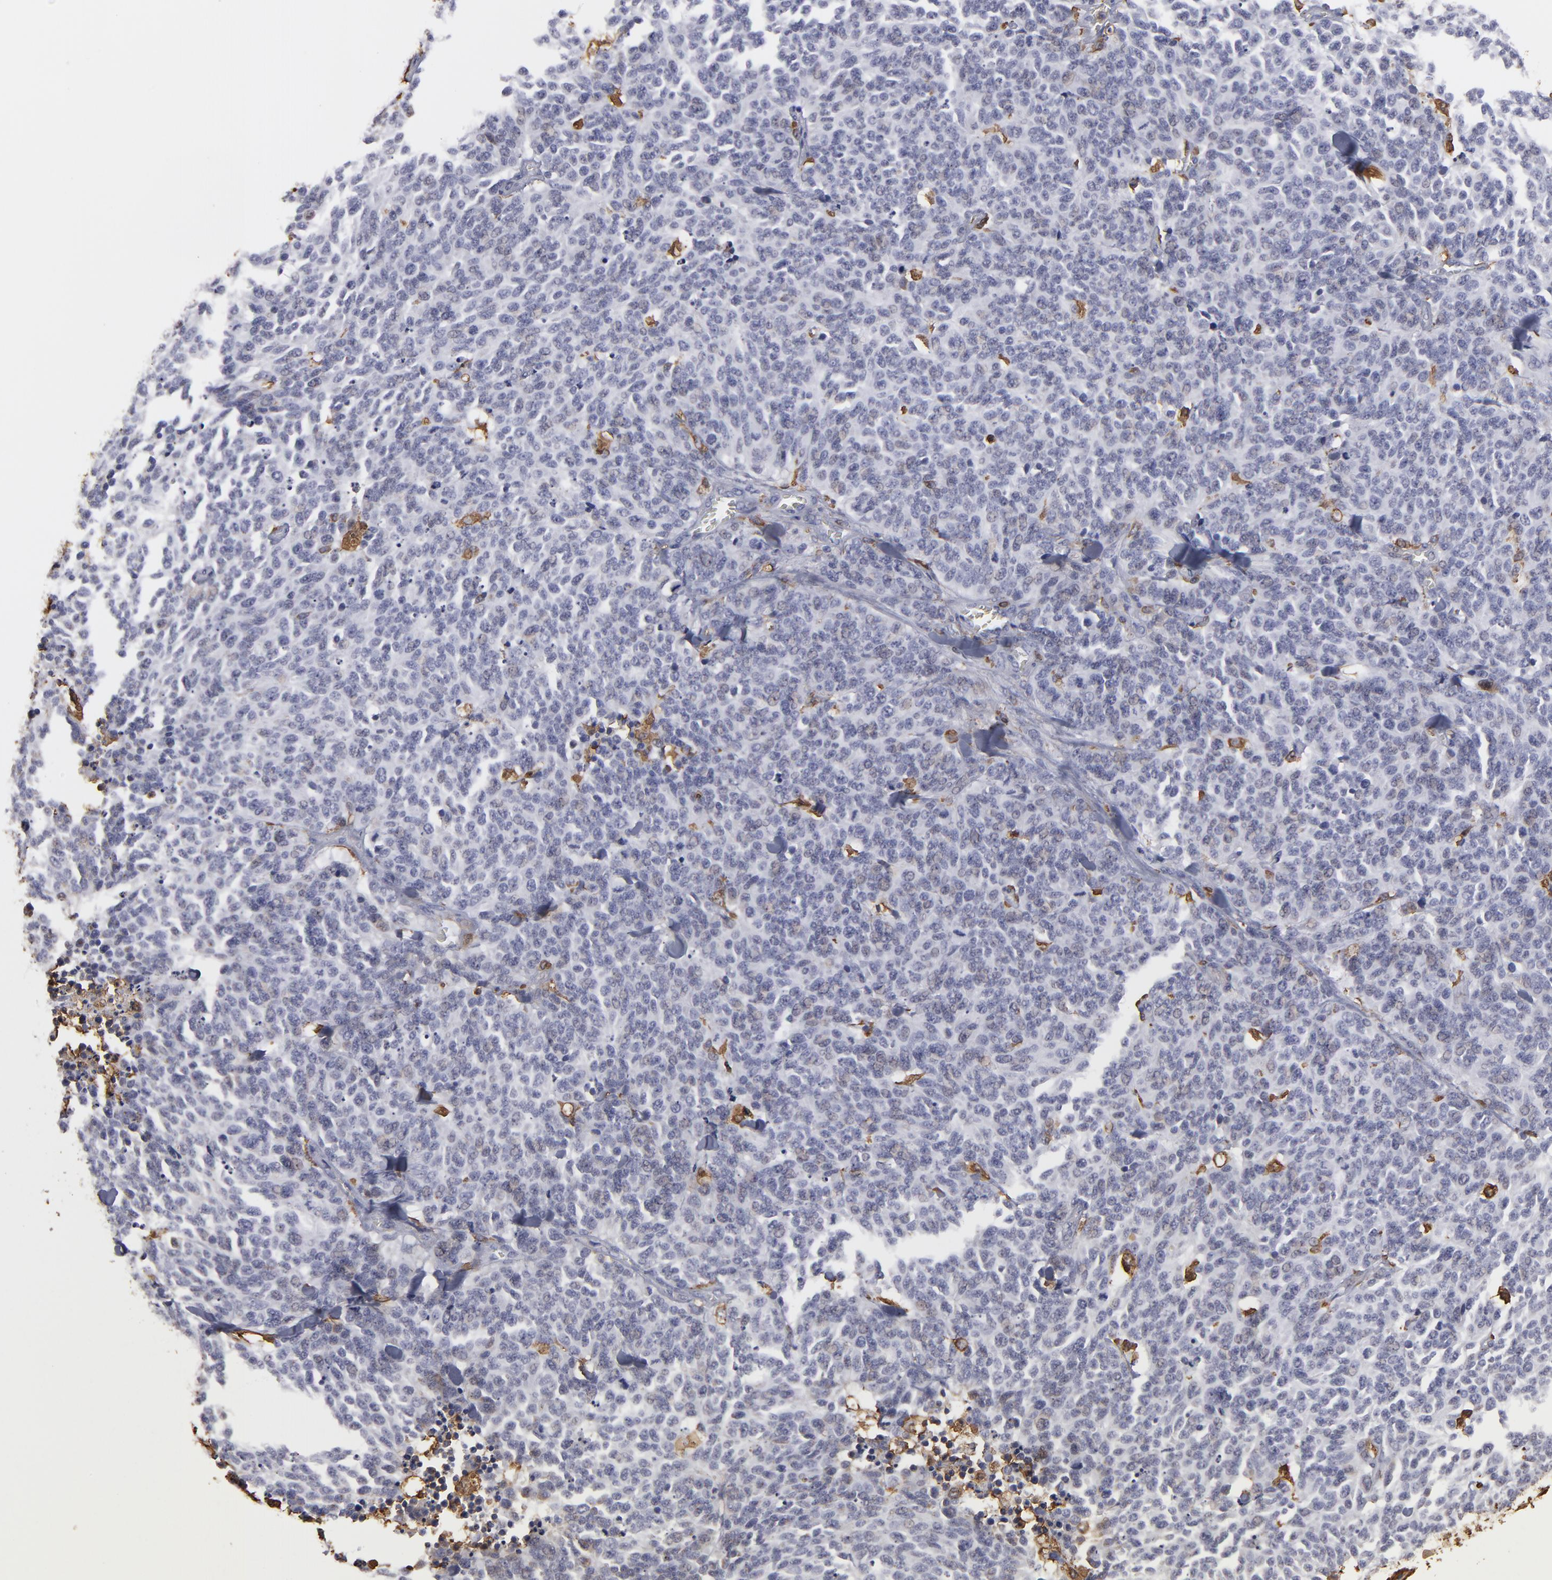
{"staining": {"intensity": "negative", "quantity": "none", "location": "none"}, "tissue": "lung cancer", "cell_type": "Tumor cells", "image_type": "cancer", "snomed": [{"axis": "morphology", "description": "Neoplasm, malignant, NOS"}, {"axis": "topography", "description": "Lung"}], "caption": "Lung cancer (neoplasm (malignant)) stained for a protein using immunohistochemistry (IHC) shows no expression tumor cells.", "gene": "ODC1", "patient": {"sex": "female", "age": 58}}